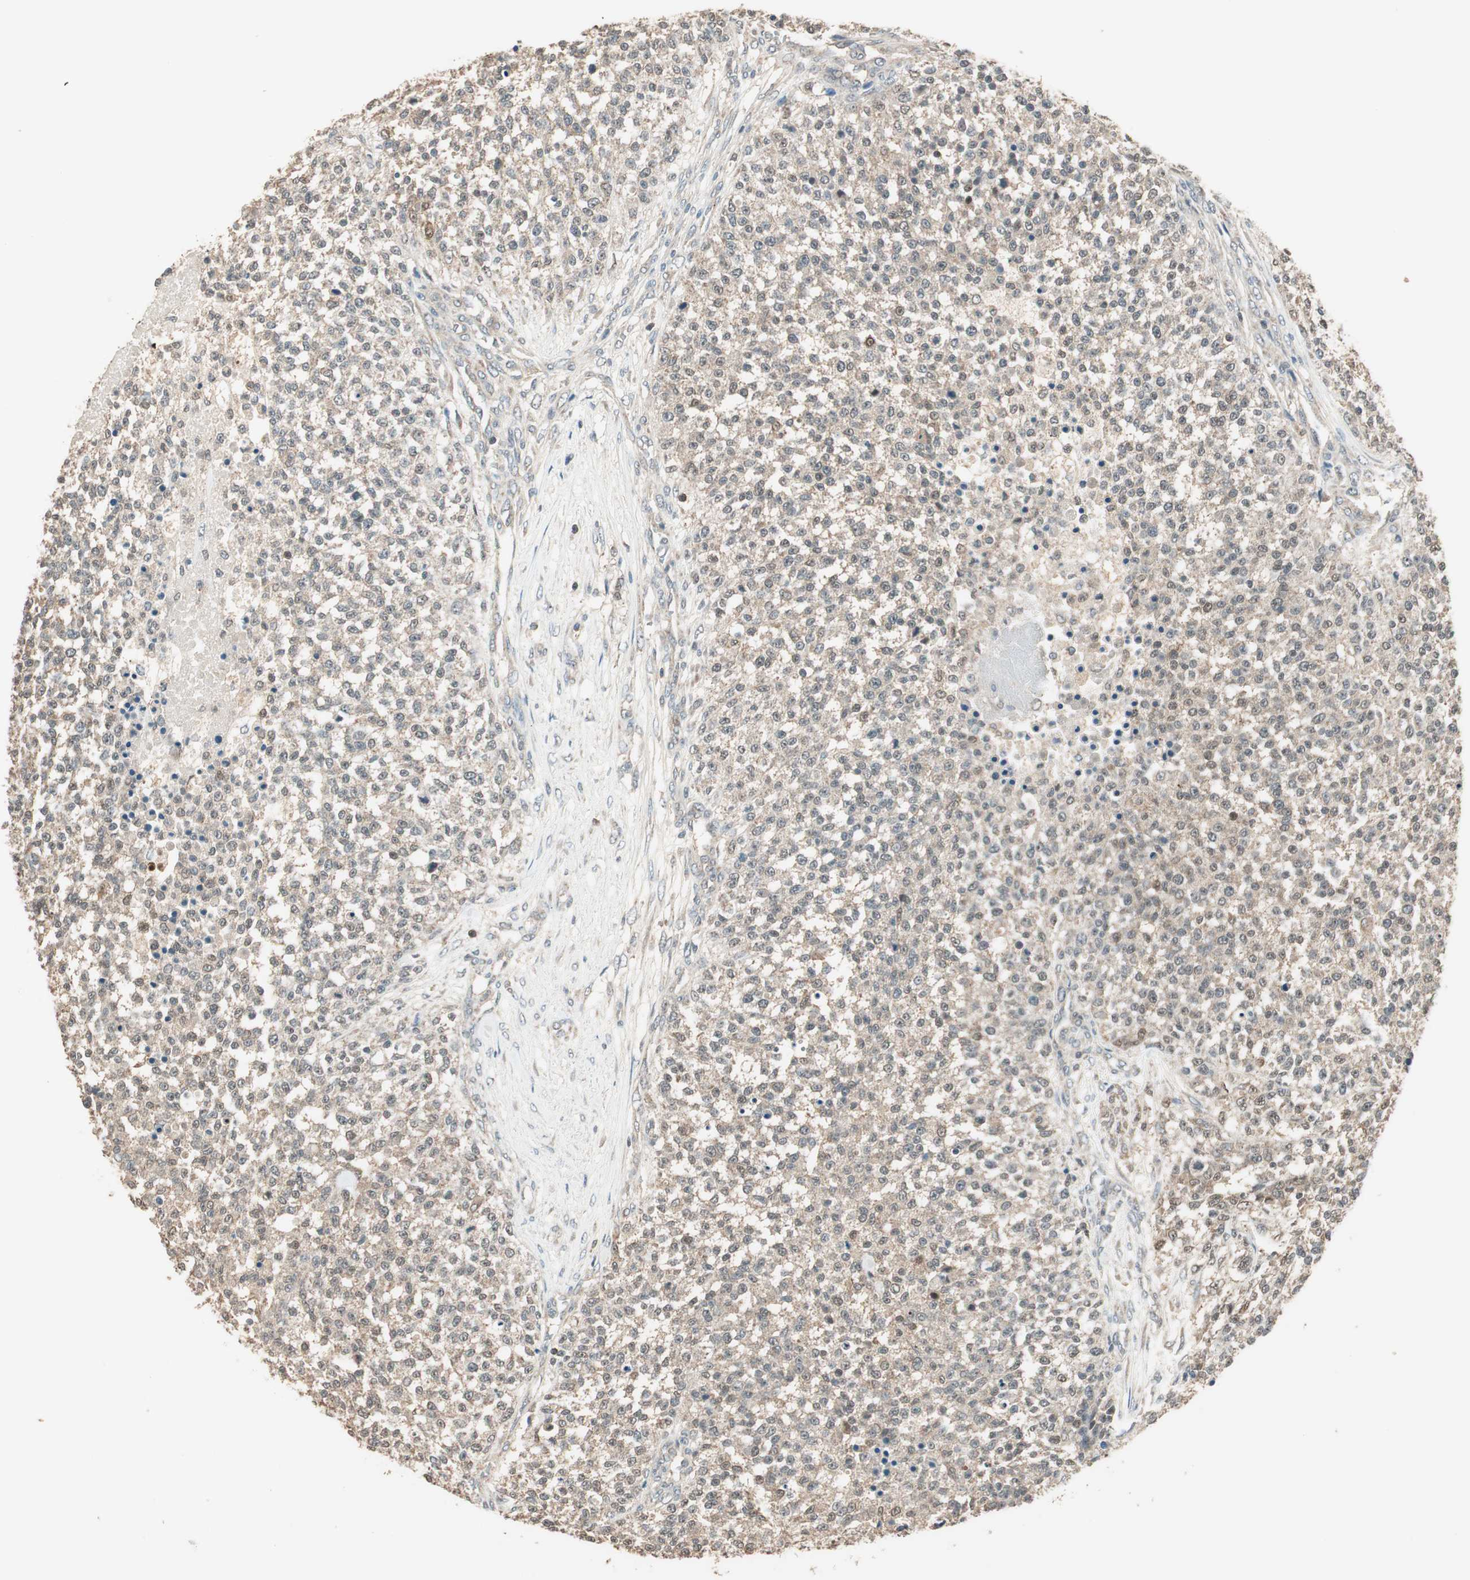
{"staining": {"intensity": "weak", "quantity": "25%-75%", "location": "cytoplasmic/membranous"}, "tissue": "testis cancer", "cell_type": "Tumor cells", "image_type": "cancer", "snomed": [{"axis": "morphology", "description": "Seminoma, NOS"}, {"axis": "topography", "description": "Testis"}], "caption": "This image displays seminoma (testis) stained with immunohistochemistry (IHC) to label a protein in brown. The cytoplasmic/membranous of tumor cells show weak positivity for the protein. Nuclei are counter-stained blue.", "gene": "TRIM21", "patient": {"sex": "male", "age": 59}}